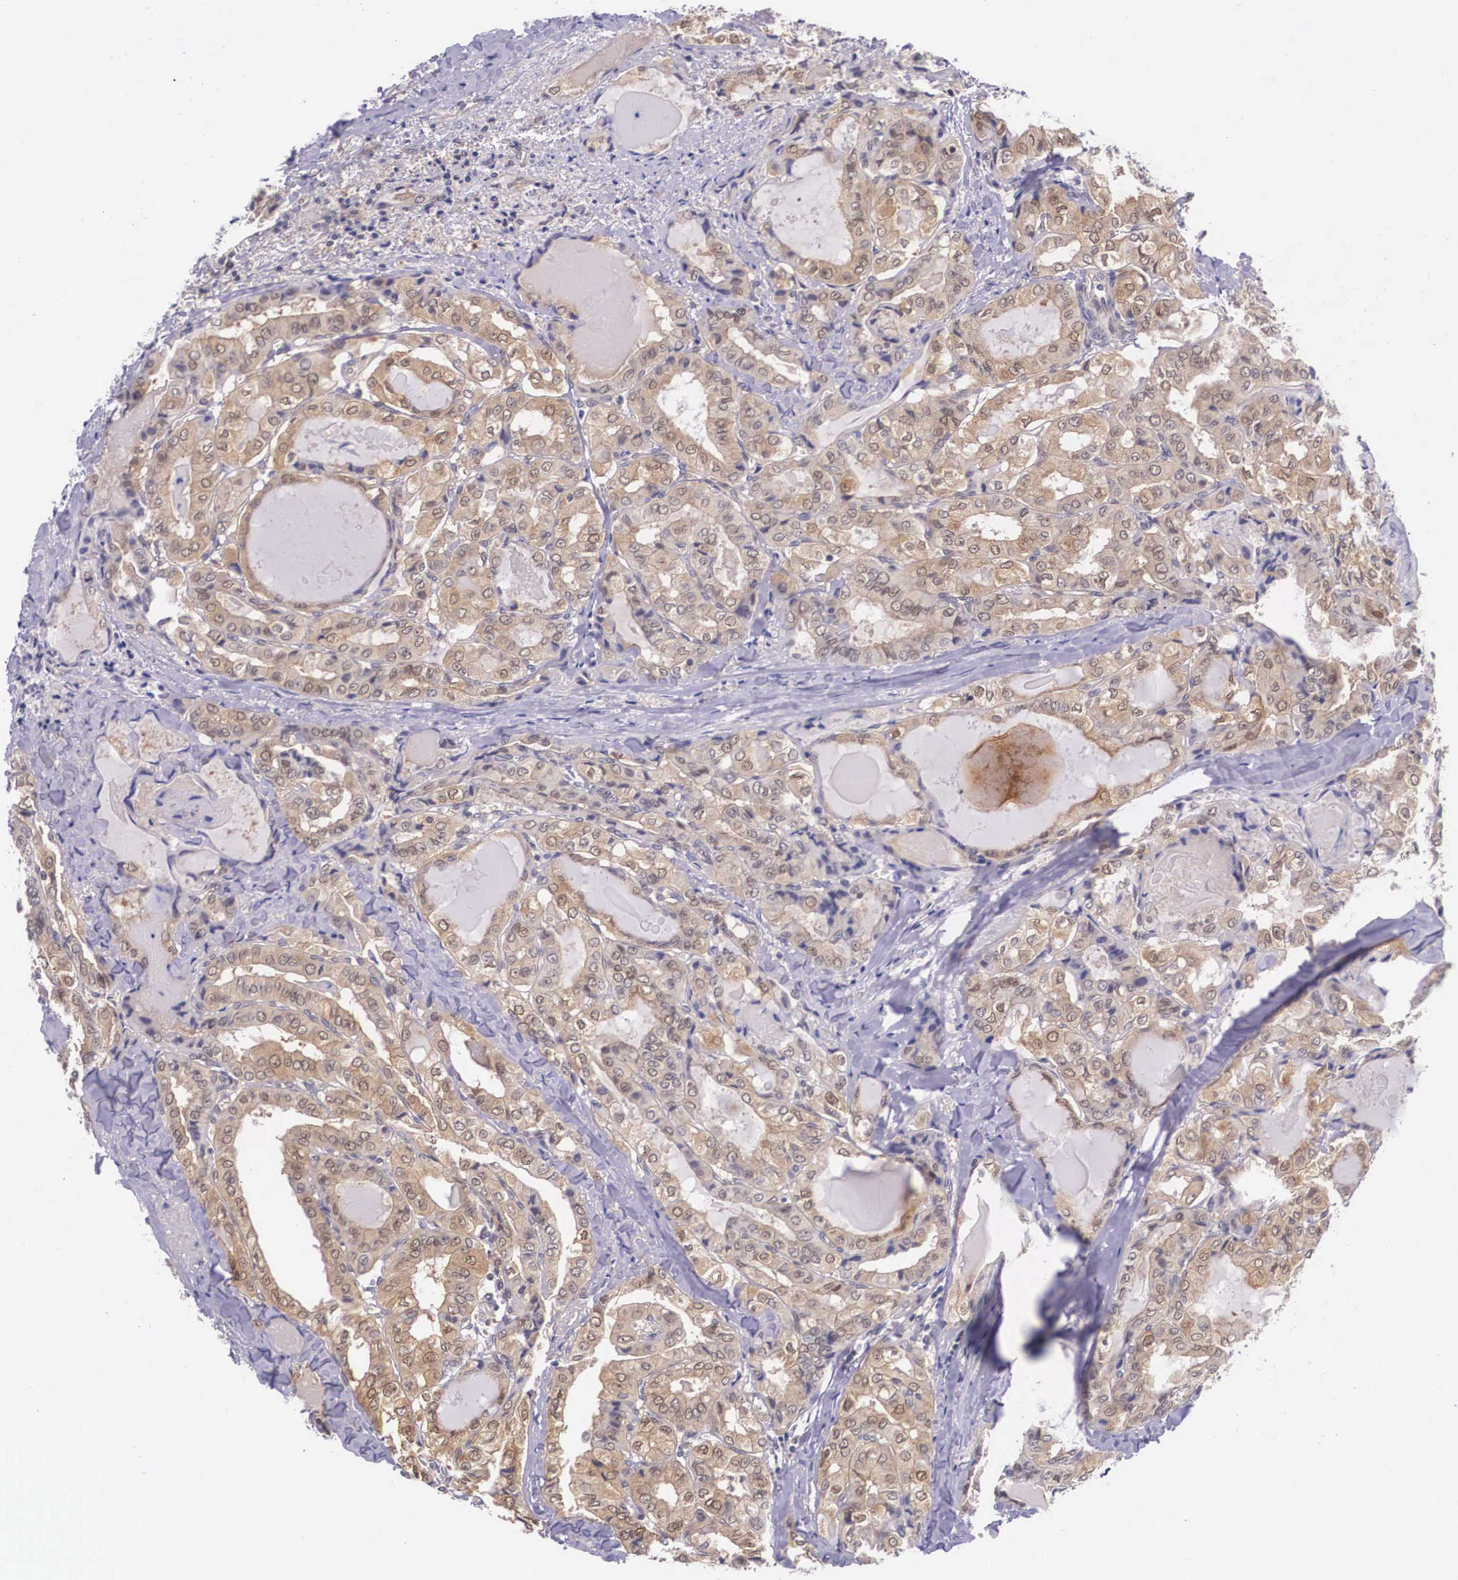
{"staining": {"intensity": "moderate", "quantity": ">75%", "location": "cytoplasmic/membranous"}, "tissue": "thyroid cancer", "cell_type": "Tumor cells", "image_type": "cancer", "snomed": [{"axis": "morphology", "description": "Papillary adenocarcinoma, NOS"}, {"axis": "topography", "description": "Thyroid gland"}], "caption": "IHC image of neoplastic tissue: thyroid cancer stained using immunohistochemistry reveals medium levels of moderate protein expression localized specifically in the cytoplasmic/membranous of tumor cells, appearing as a cytoplasmic/membranous brown color.", "gene": "IGBP1", "patient": {"sex": "female", "age": 71}}